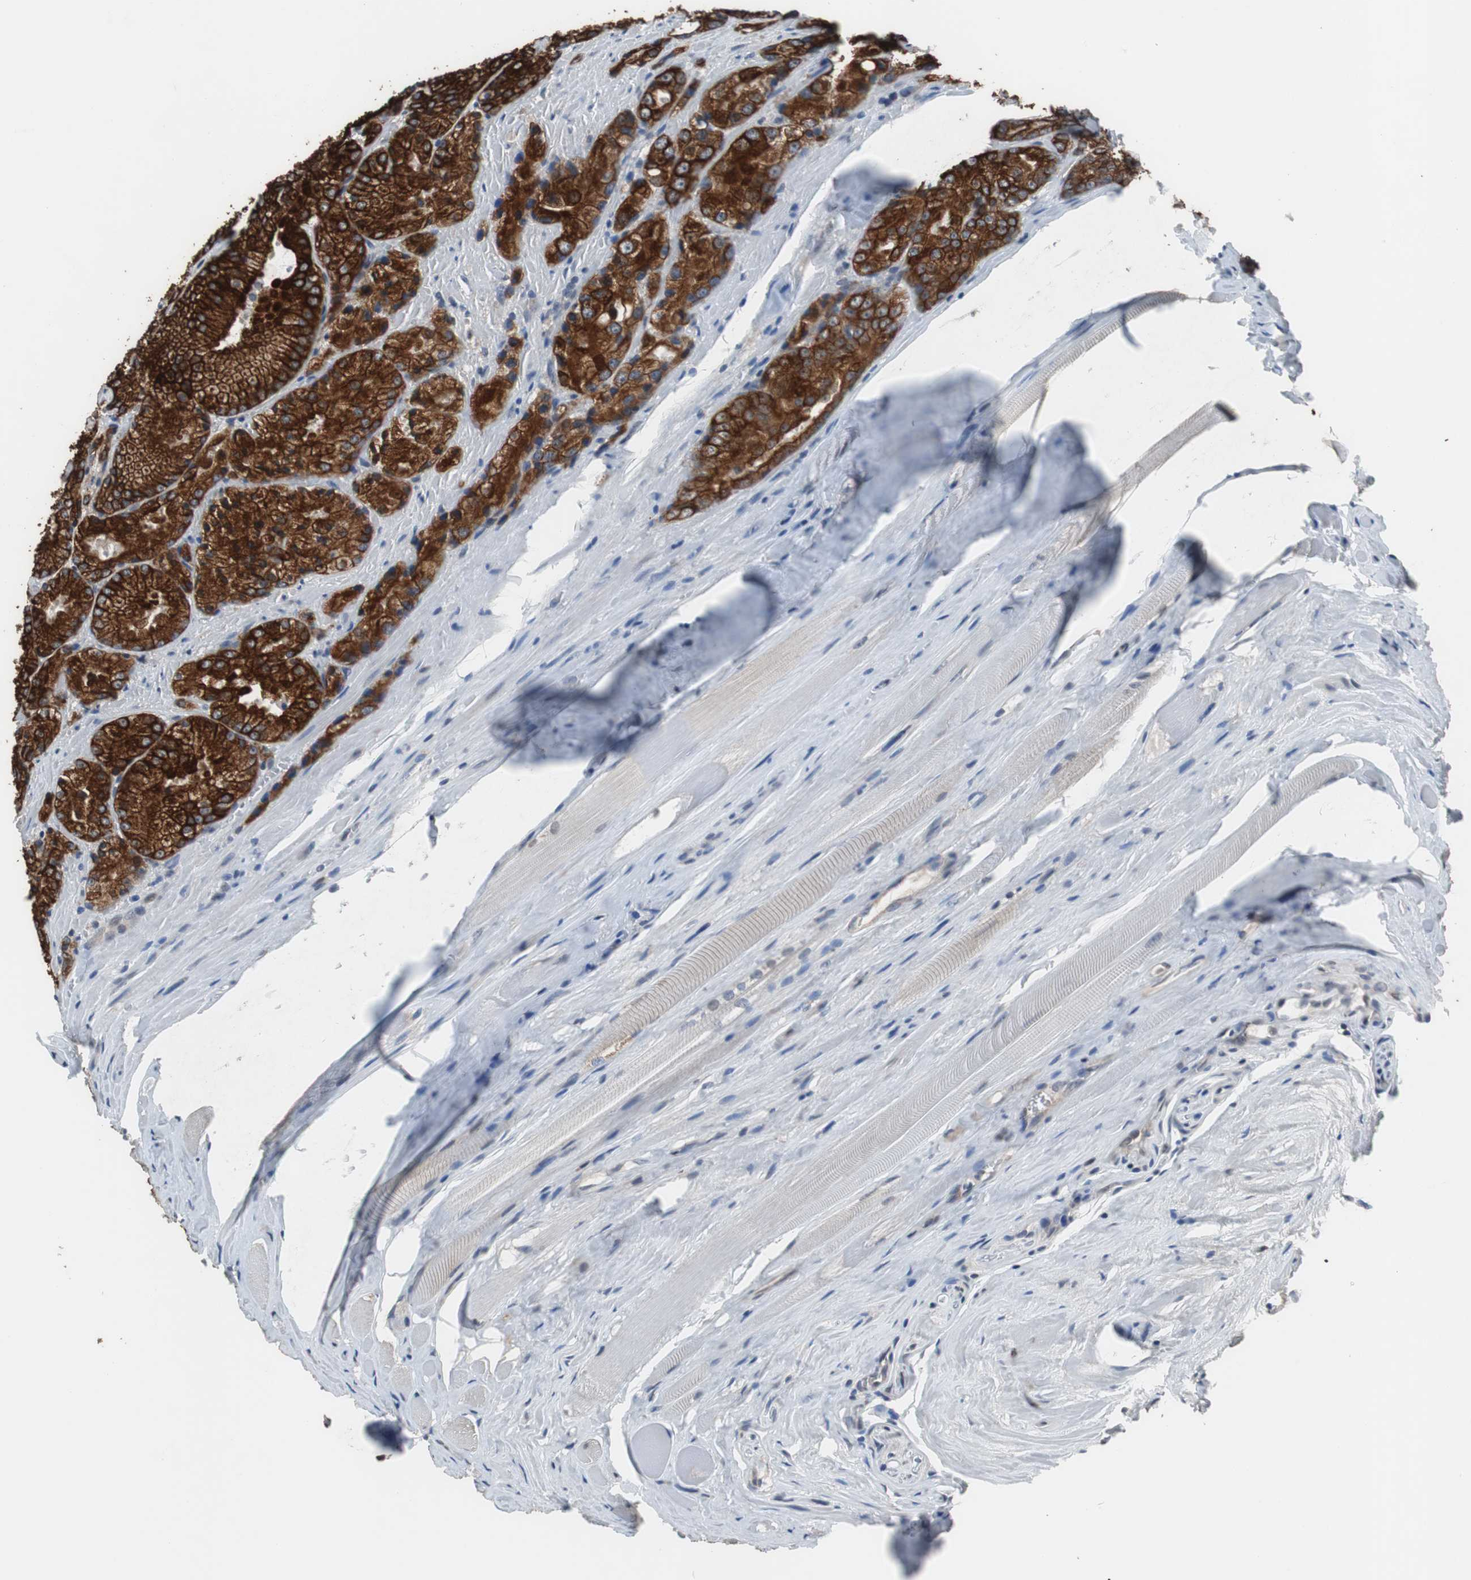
{"staining": {"intensity": "strong", "quantity": ">75%", "location": "cytoplasmic/membranous"}, "tissue": "prostate cancer", "cell_type": "Tumor cells", "image_type": "cancer", "snomed": [{"axis": "morphology", "description": "Adenocarcinoma, Low grade"}, {"axis": "topography", "description": "Prostate"}], "caption": "Prostate adenocarcinoma (low-grade) was stained to show a protein in brown. There is high levels of strong cytoplasmic/membranous staining in about >75% of tumor cells.", "gene": "USP10", "patient": {"sex": "male", "age": 64}}